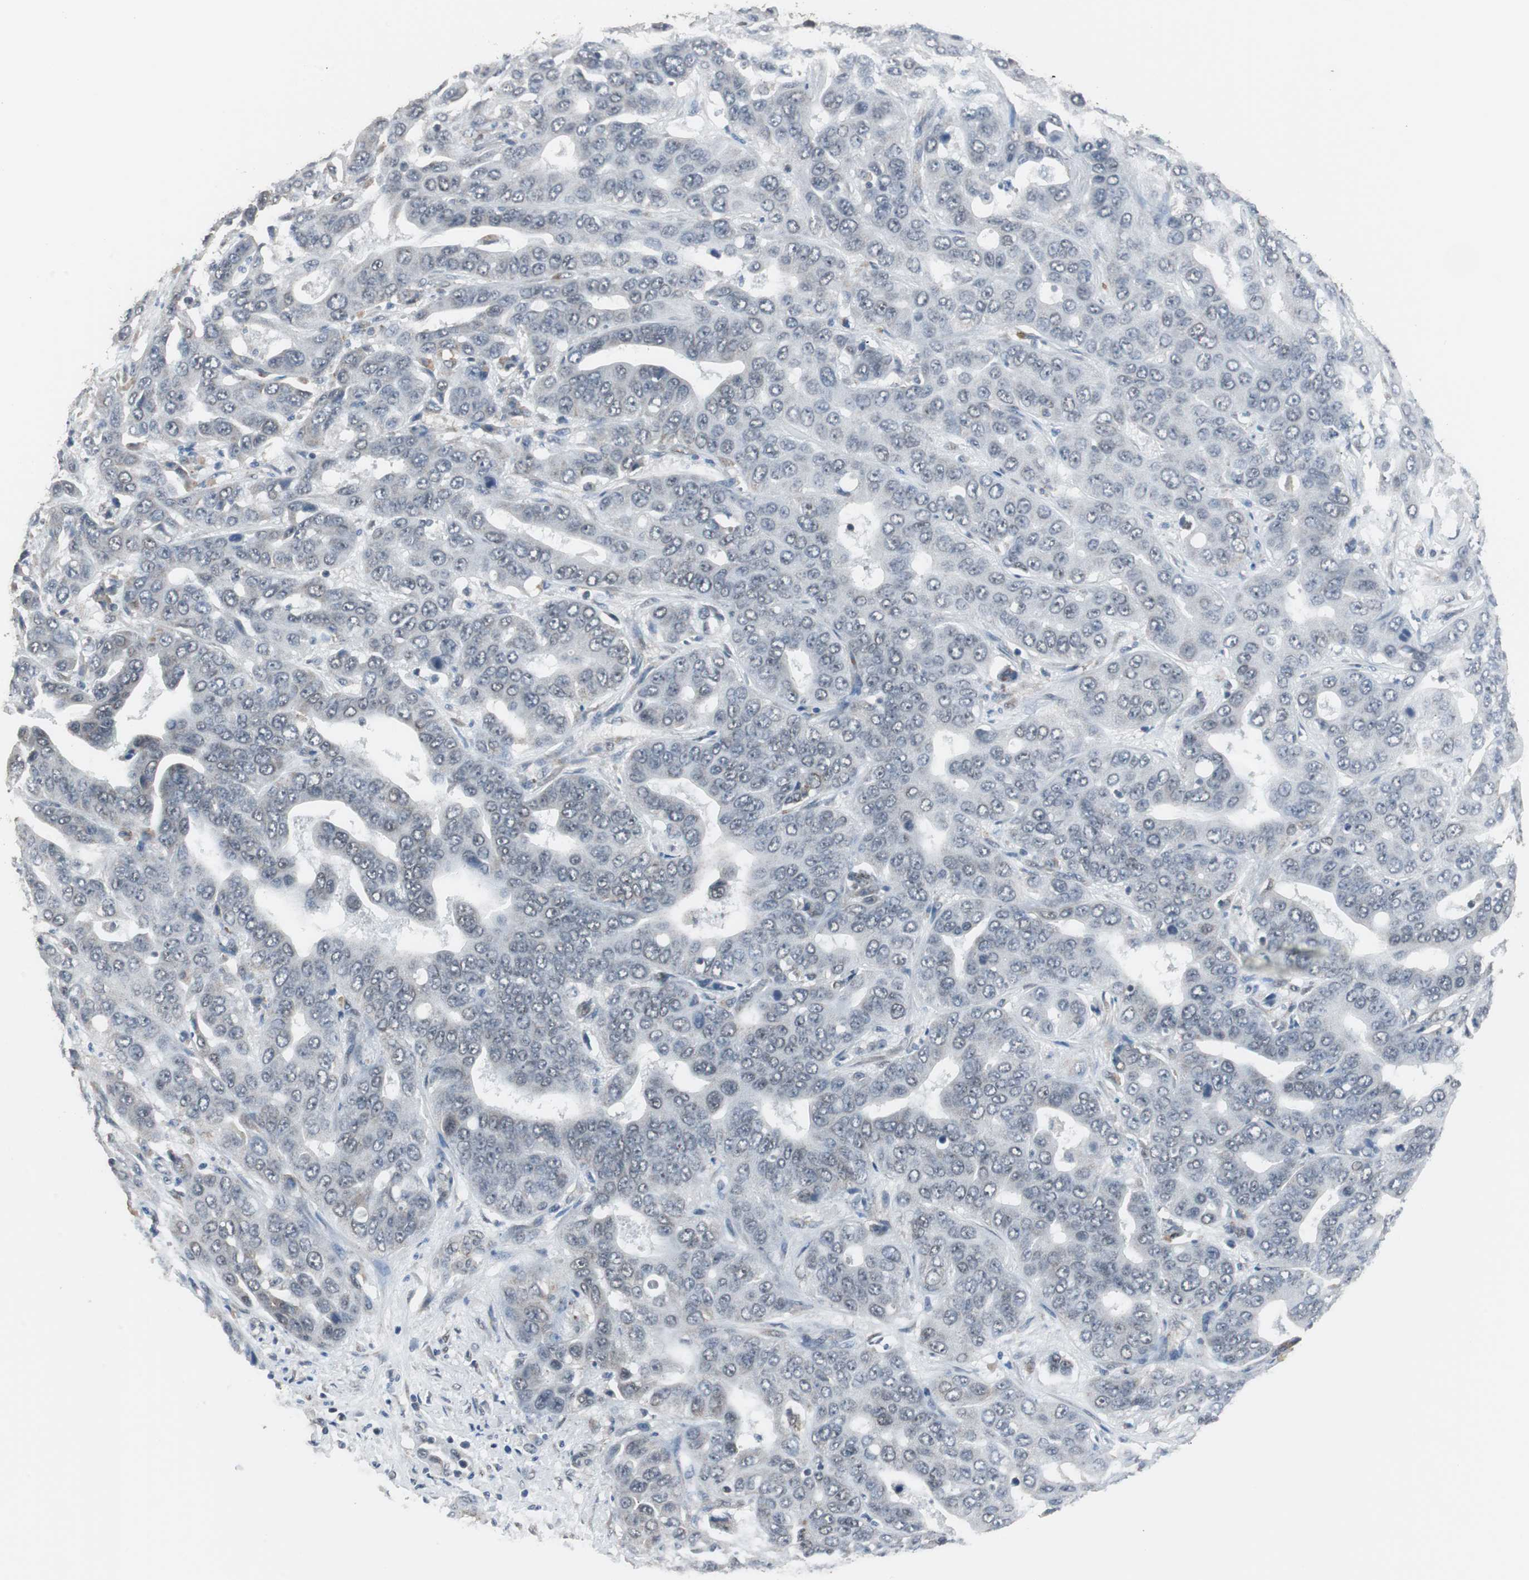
{"staining": {"intensity": "negative", "quantity": "none", "location": "none"}, "tissue": "liver cancer", "cell_type": "Tumor cells", "image_type": "cancer", "snomed": [{"axis": "morphology", "description": "Cholangiocarcinoma"}, {"axis": "topography", "description": "Liver"}], "caption": "Micrograph shows no significant protein staining in tumor cells of cholangiocarcinoma (liver).", "gene": "ZHX2", "patient": {"sex": "female", "age": 52}}